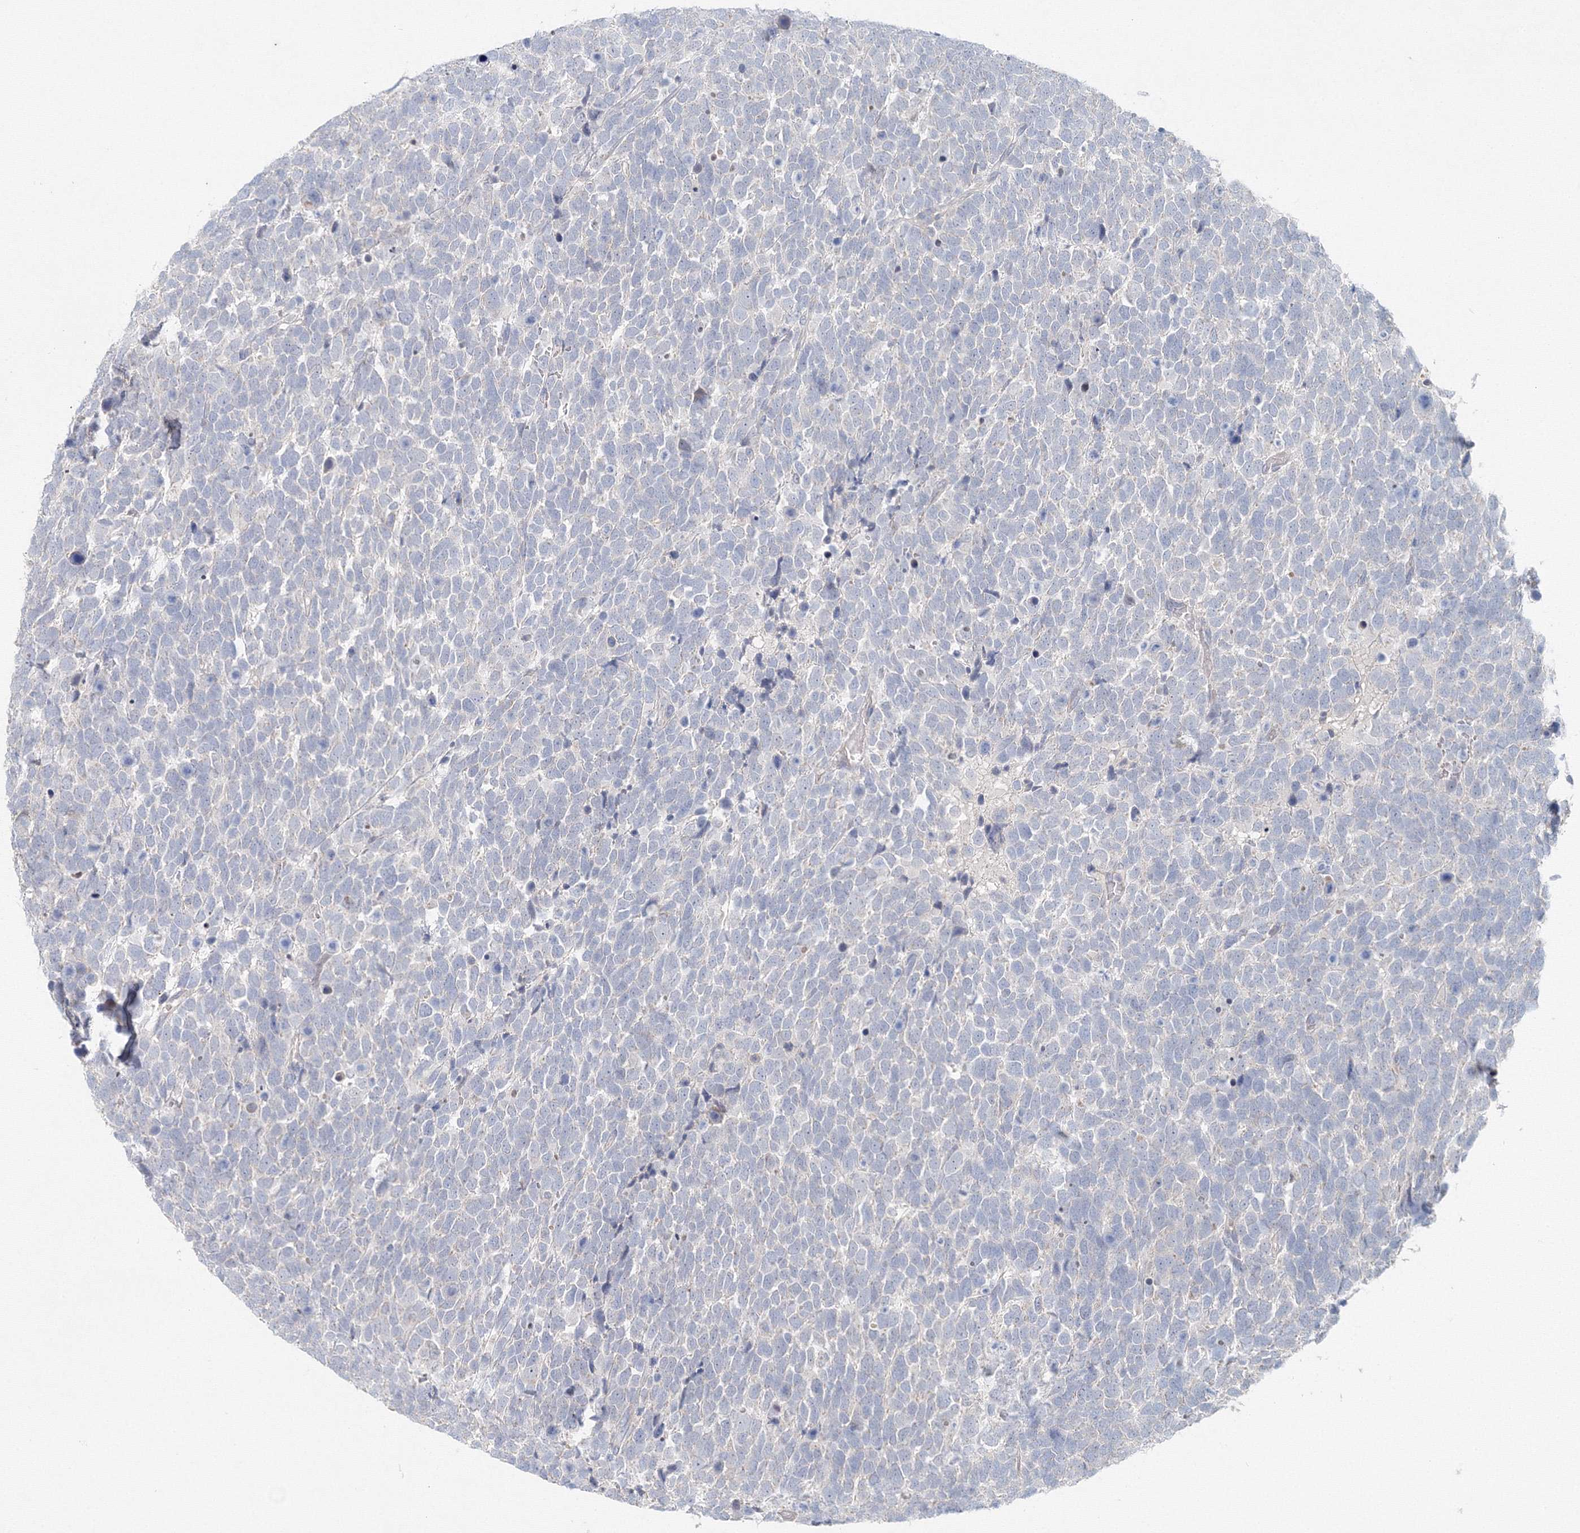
{"staining": {"intensity": "negative", "quantity": "none", "location": "none"}, "tissue": "urothelial cancer", "cell_type": "Tumor cells", "image_type": "cancer", "snomed": [{"axis": "morphology", "description": "Urothelial carcinoma, High grade"}, {"axis": "topography", "description": "Urinary bladder"}], "caption": "Tumor cells show no significant protein staining in high-grade urothelial carcinoma.", "gene": "WDR49", "patient": {"sex": "female", "age": 82}}